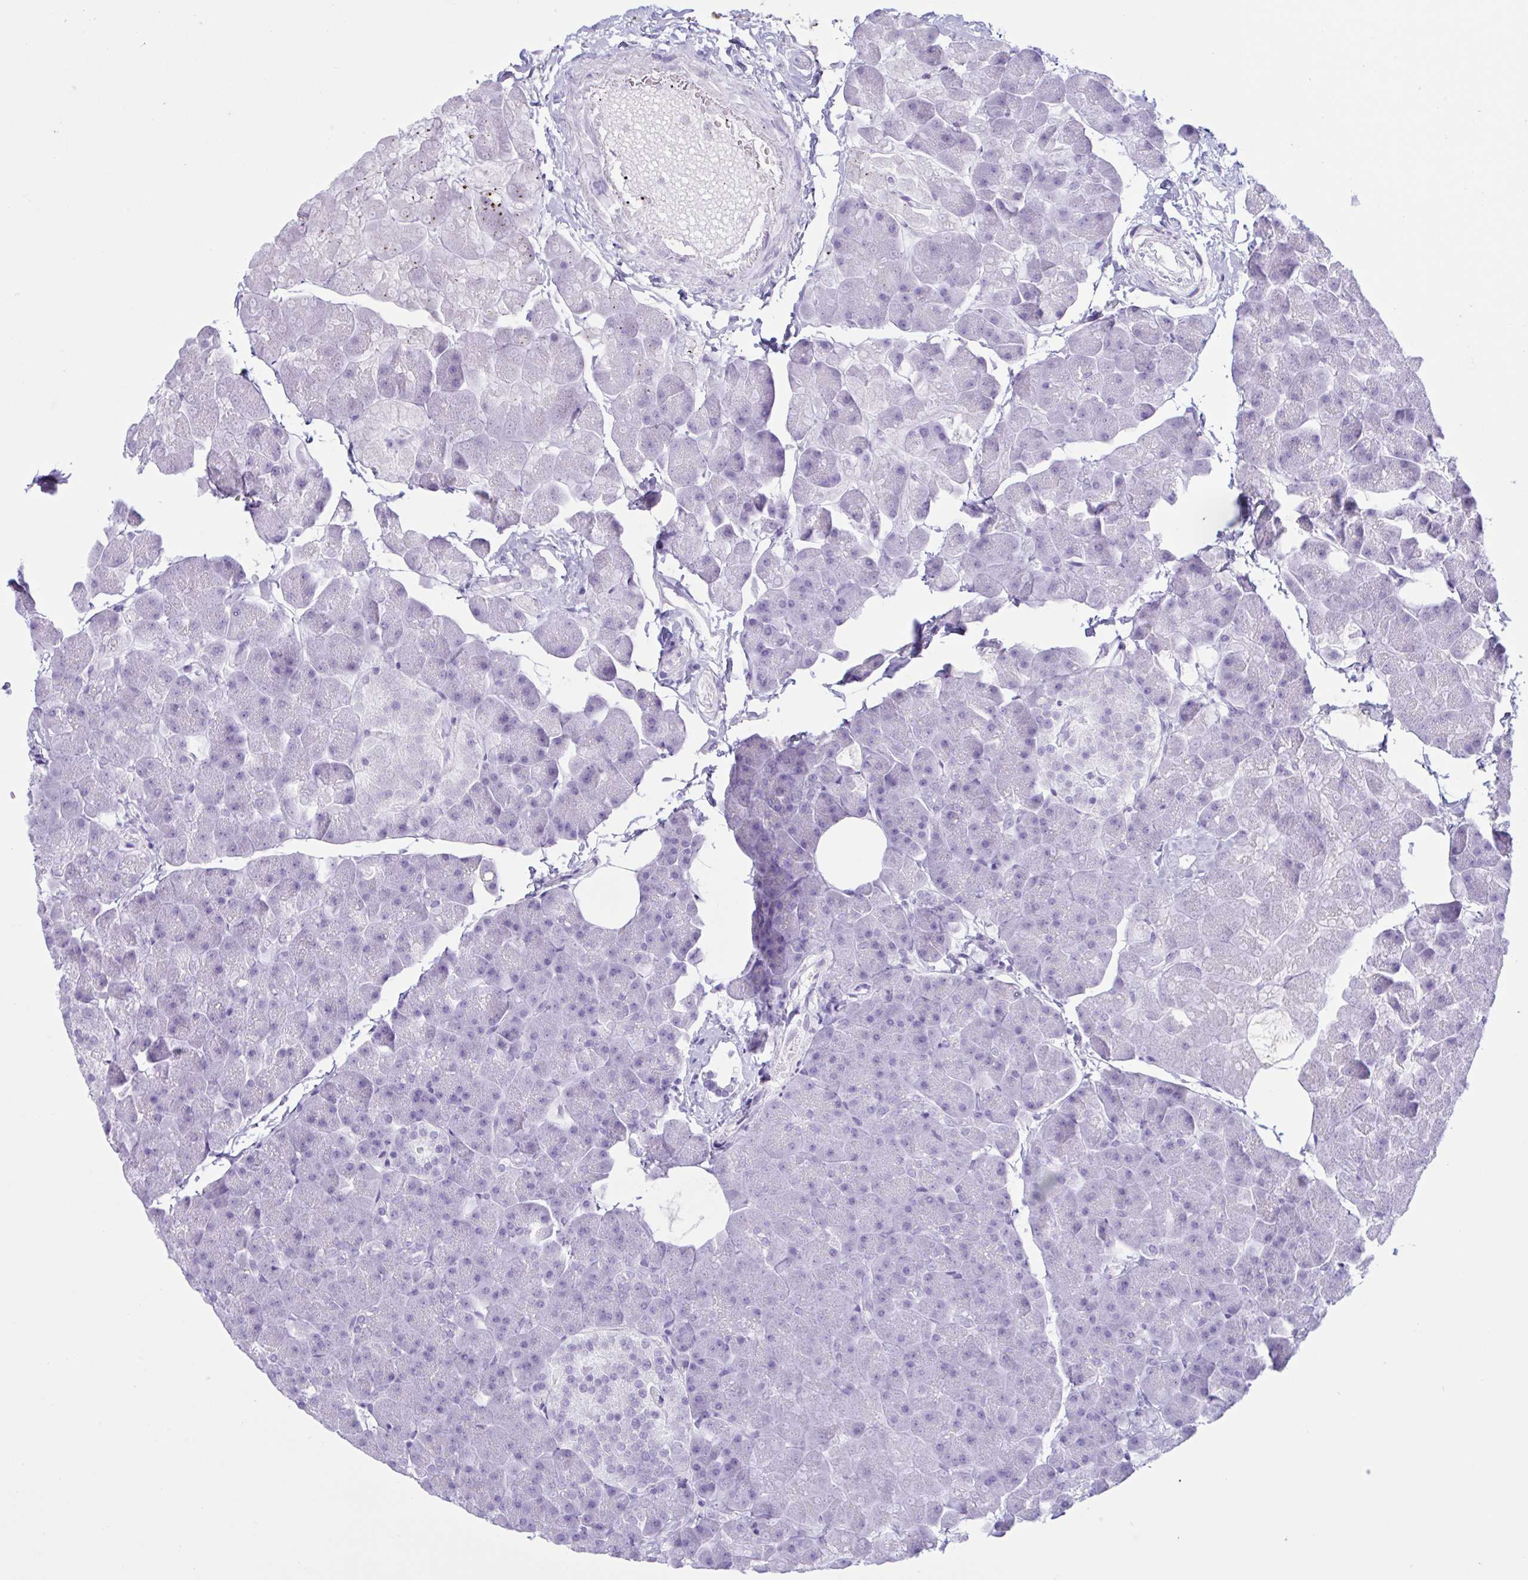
{"staining": {"intensity": "negative", "quantity": "none", "location": "none"}, "tissue": "pancreas", "cell_type": "Exocrine glandular cells", "image_type": "normal", "snomed": [{"axis": "morphology", "description": "Normal tissue, NOS"}, {"axis": "topography", "description": "Pancreas"}], "caption": "Immunohistochemistry (IHC) of unremarkable human pancreas demonstrates no staining in exocrine glandular cells. (DAB IHC, high magnification).", "gene": "MRGPRG", "patient": {"sex": "male", "age": 35}}